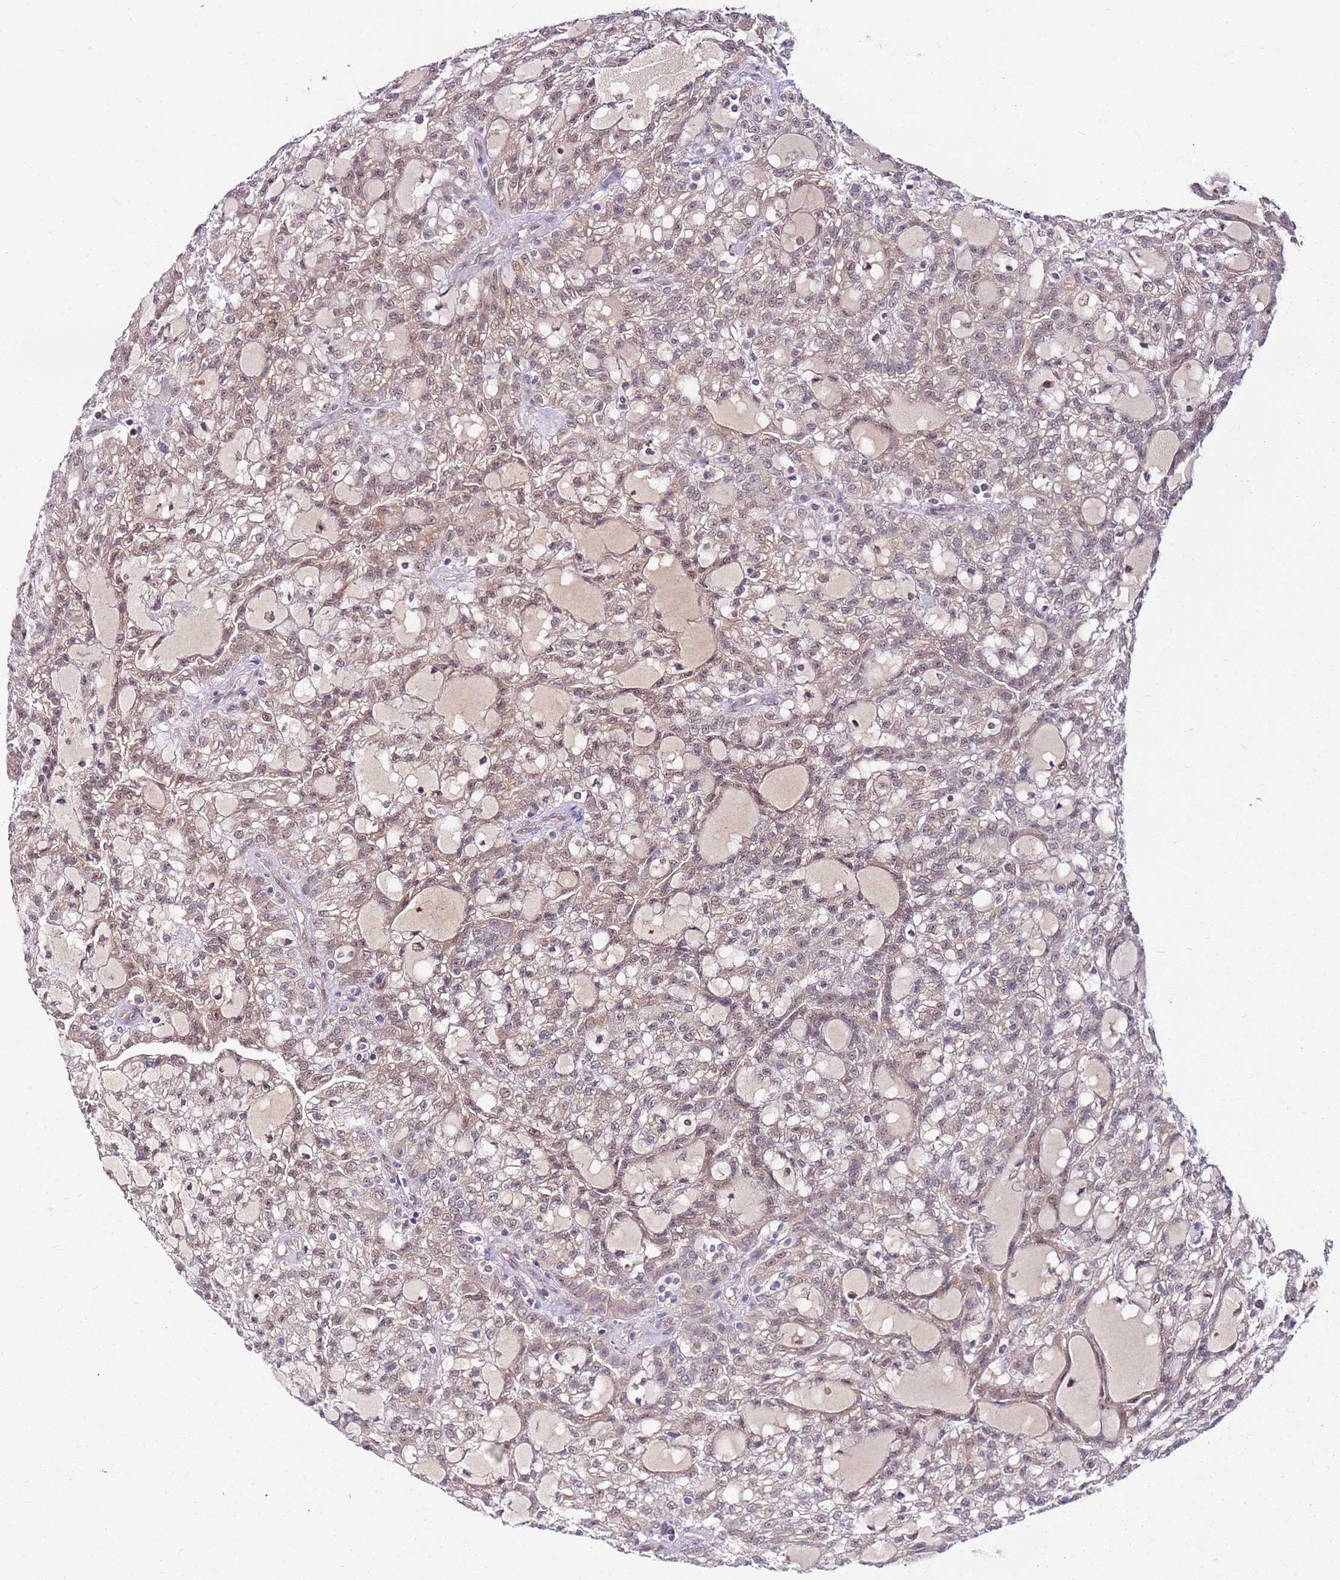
{"staining": {"intensity": "weak", "quantity": ">75%", "location": "cytoplasmic/membranous,nuclear"}, "tissue": "renal cancer", "cell_type": "Tumor cells", "image_type": "cancer", "snomed": [{"axis": "morphology", "description": "Adenocarcinoma, NOS"}, {"axis": "topography", "description": "Kidney"}], "caption": "Immunohistochemistry of adenocarcinoma (renal) exhibits low levels of weak cytoplasmic/membranous and nuclear staining in approximately >75% of tumor cells.", "gene": "FBXL22", "patient": {"sex": "male", "age": 63}}